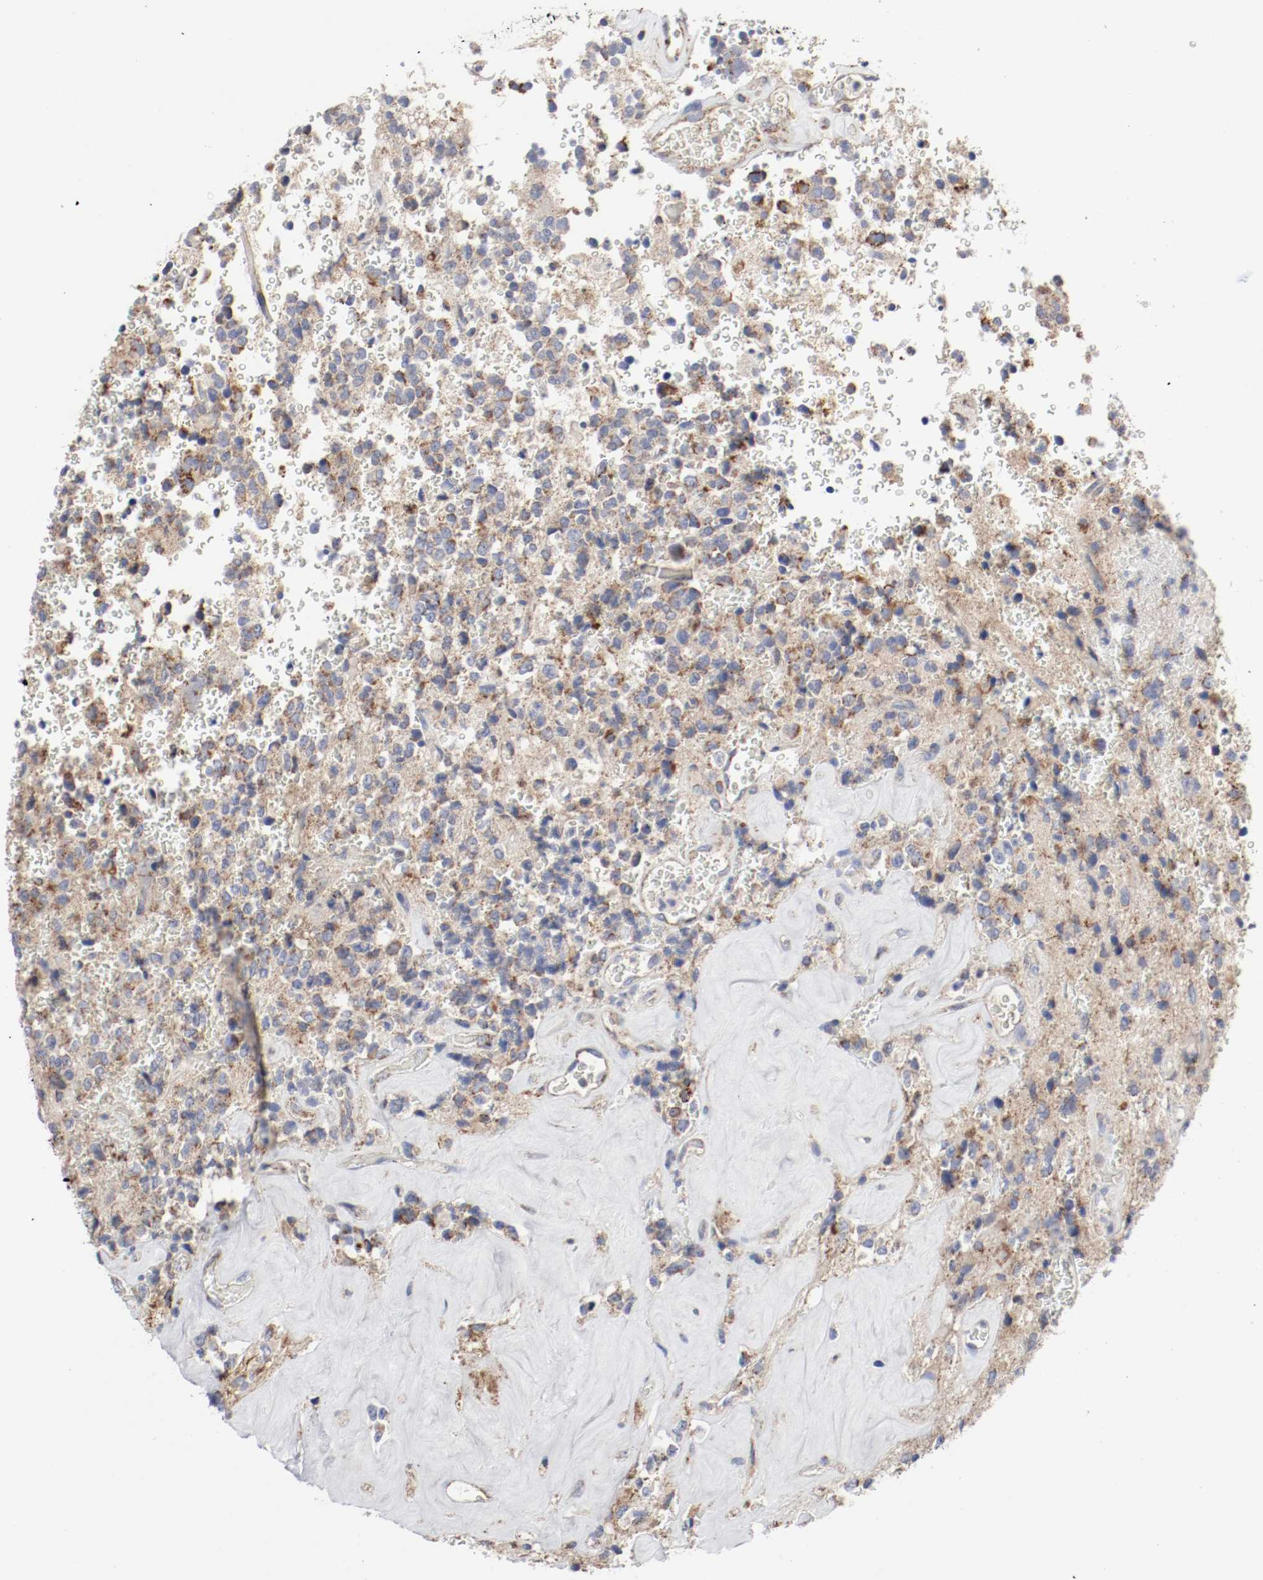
{"staining": {"intensity": "weak", "quantity": ">75%", "location": "cytoplasmic/membranous"}, "tissue": "glioma", "cell_type": "Tumor cells", "image_type": "cancer", "snomed": [{"axis": "morphology", "description": "Glioma, malignant, High grade"}, {"axis": "topography", "description": "pancreas cauda"}], "caption": "Tumor cells display low levels of weak cytoplasmic/membranous expression in approximately >75% of cells in malignant high-grade glioma.", "gene": "AFG3L2", "patient": {"sex": "male", "age": 60}}